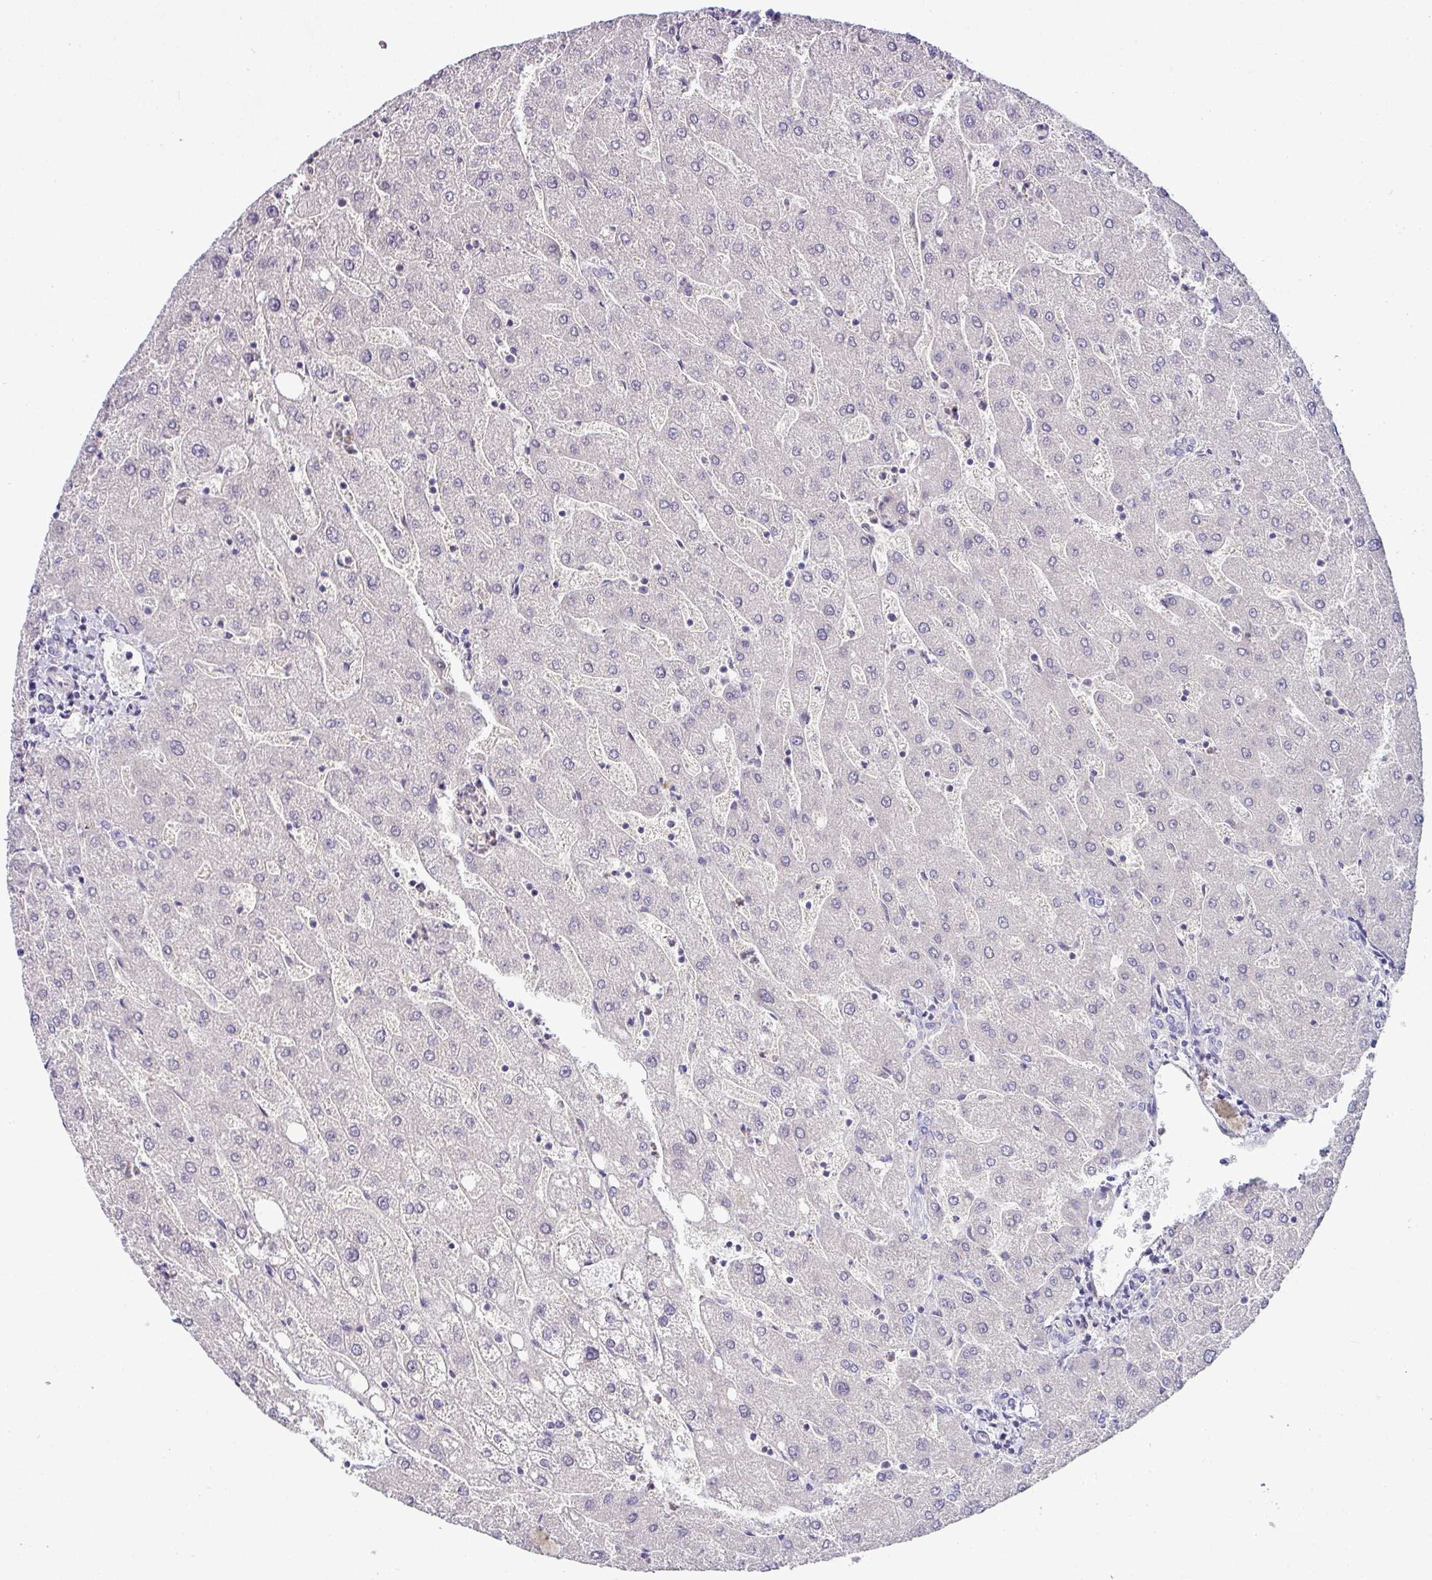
{"staining": {"intensity": "negative", "quantity": "none", "location": "none"}, "tissue": "liver", "cell_type": "Cholangiocytes", "image_type": "normal", "snomed": [{"axis": "morphology", "description": "Normal tissue, NOS"}, {"axis": "topography", "description": "Liver"}], "caption": "An image of liver stained for a protein exhibits no brown staining in cholangiocytes.", "gene": "HBEGF", "patient": {"sex": "male", "age": 67}}